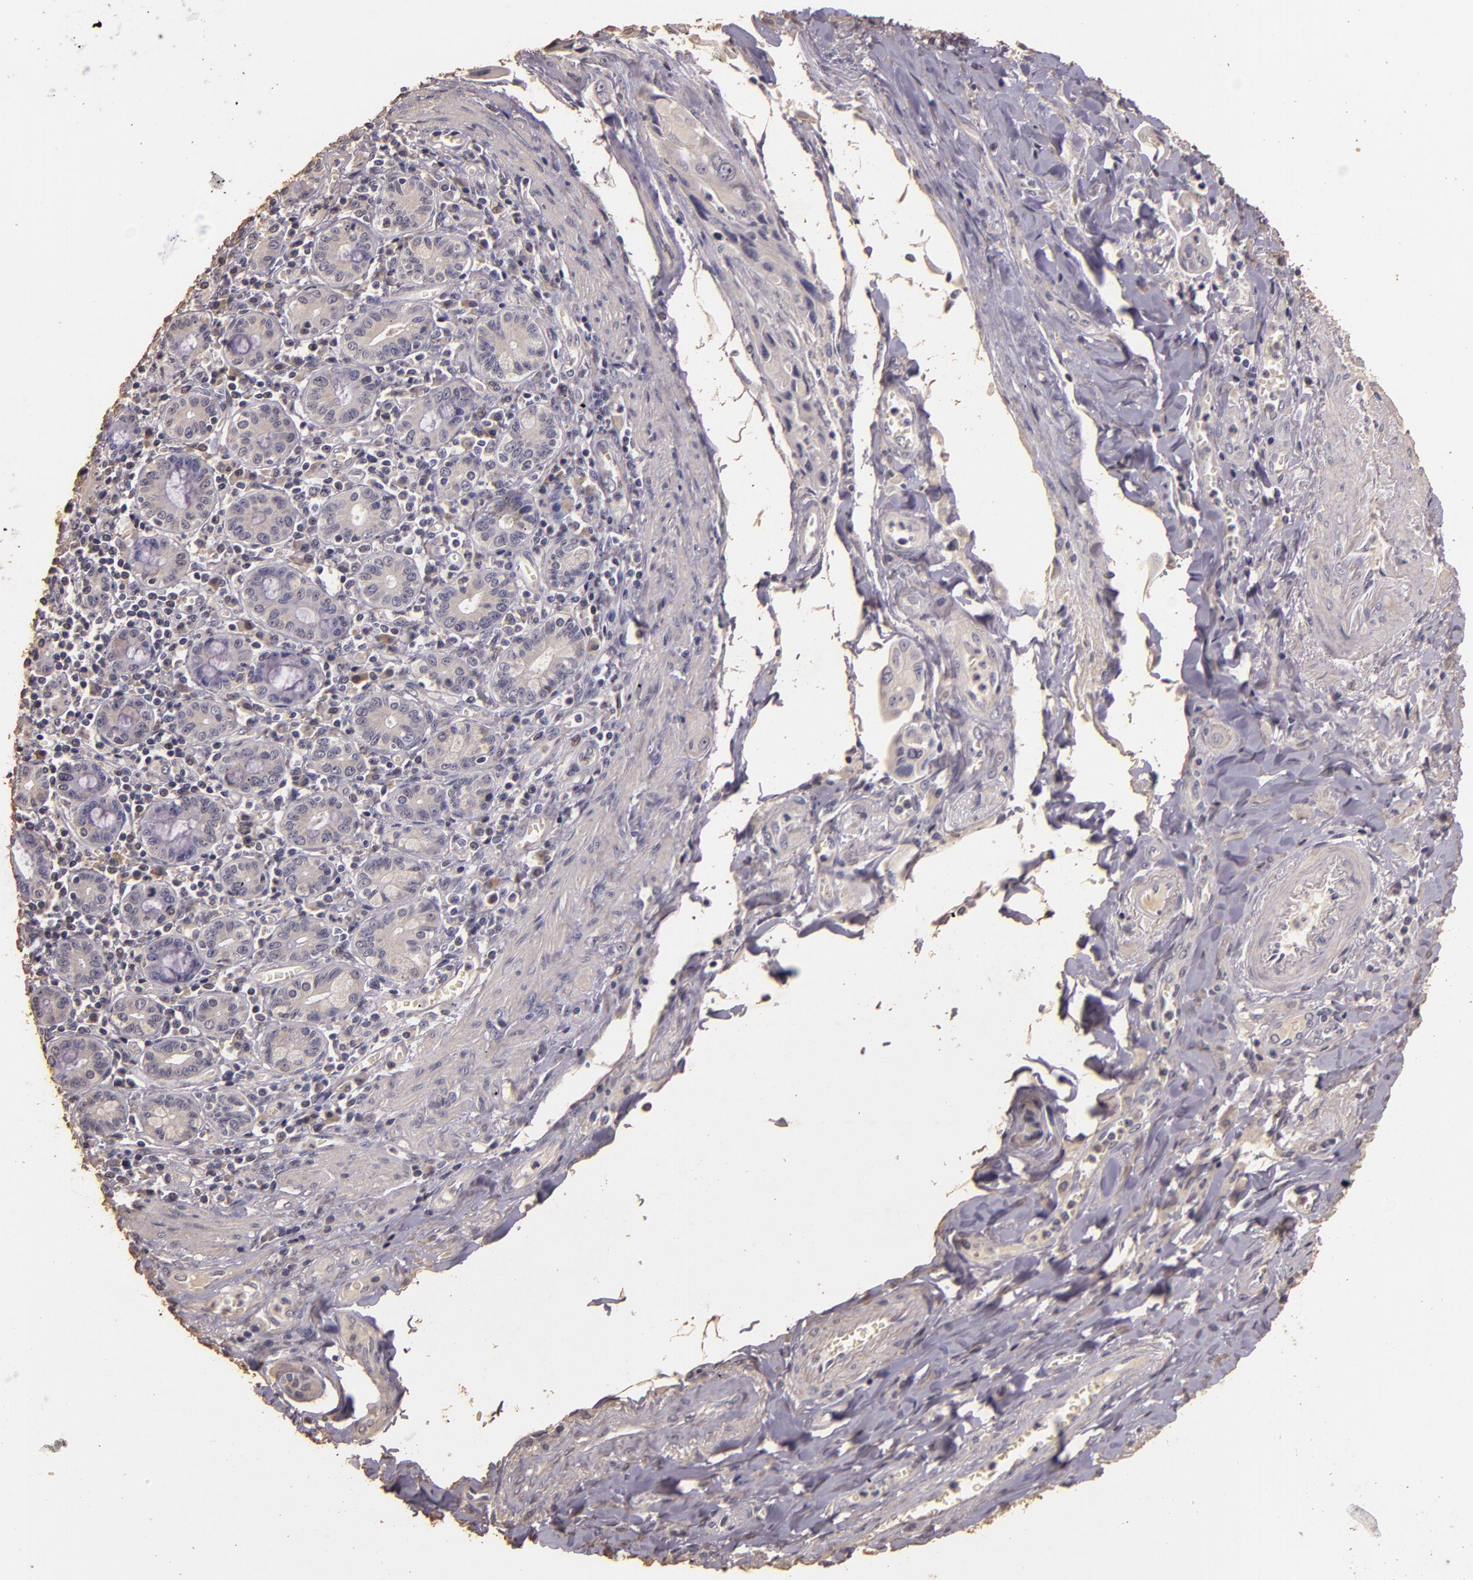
{"staining": {"intensity": "negative", "quantity": "none", "location": "none"}, "tissue": "pancreatic cancer", "cell_type": "Tumor cells", "image_type": "cancer", "snomed": [{"axis": "morphology", "description": "Adenocarcinoma, NOS"}, {"axis": "topography", "description": "Pancreas"}], "caption": "IHC histopathology image of neoplastic tissue: pancreatic cancer stained with DAB displays no significant protein staining in tumor cells.", "gene": "BCL2L13", "patient": {"sex": "male", "age": 77}}